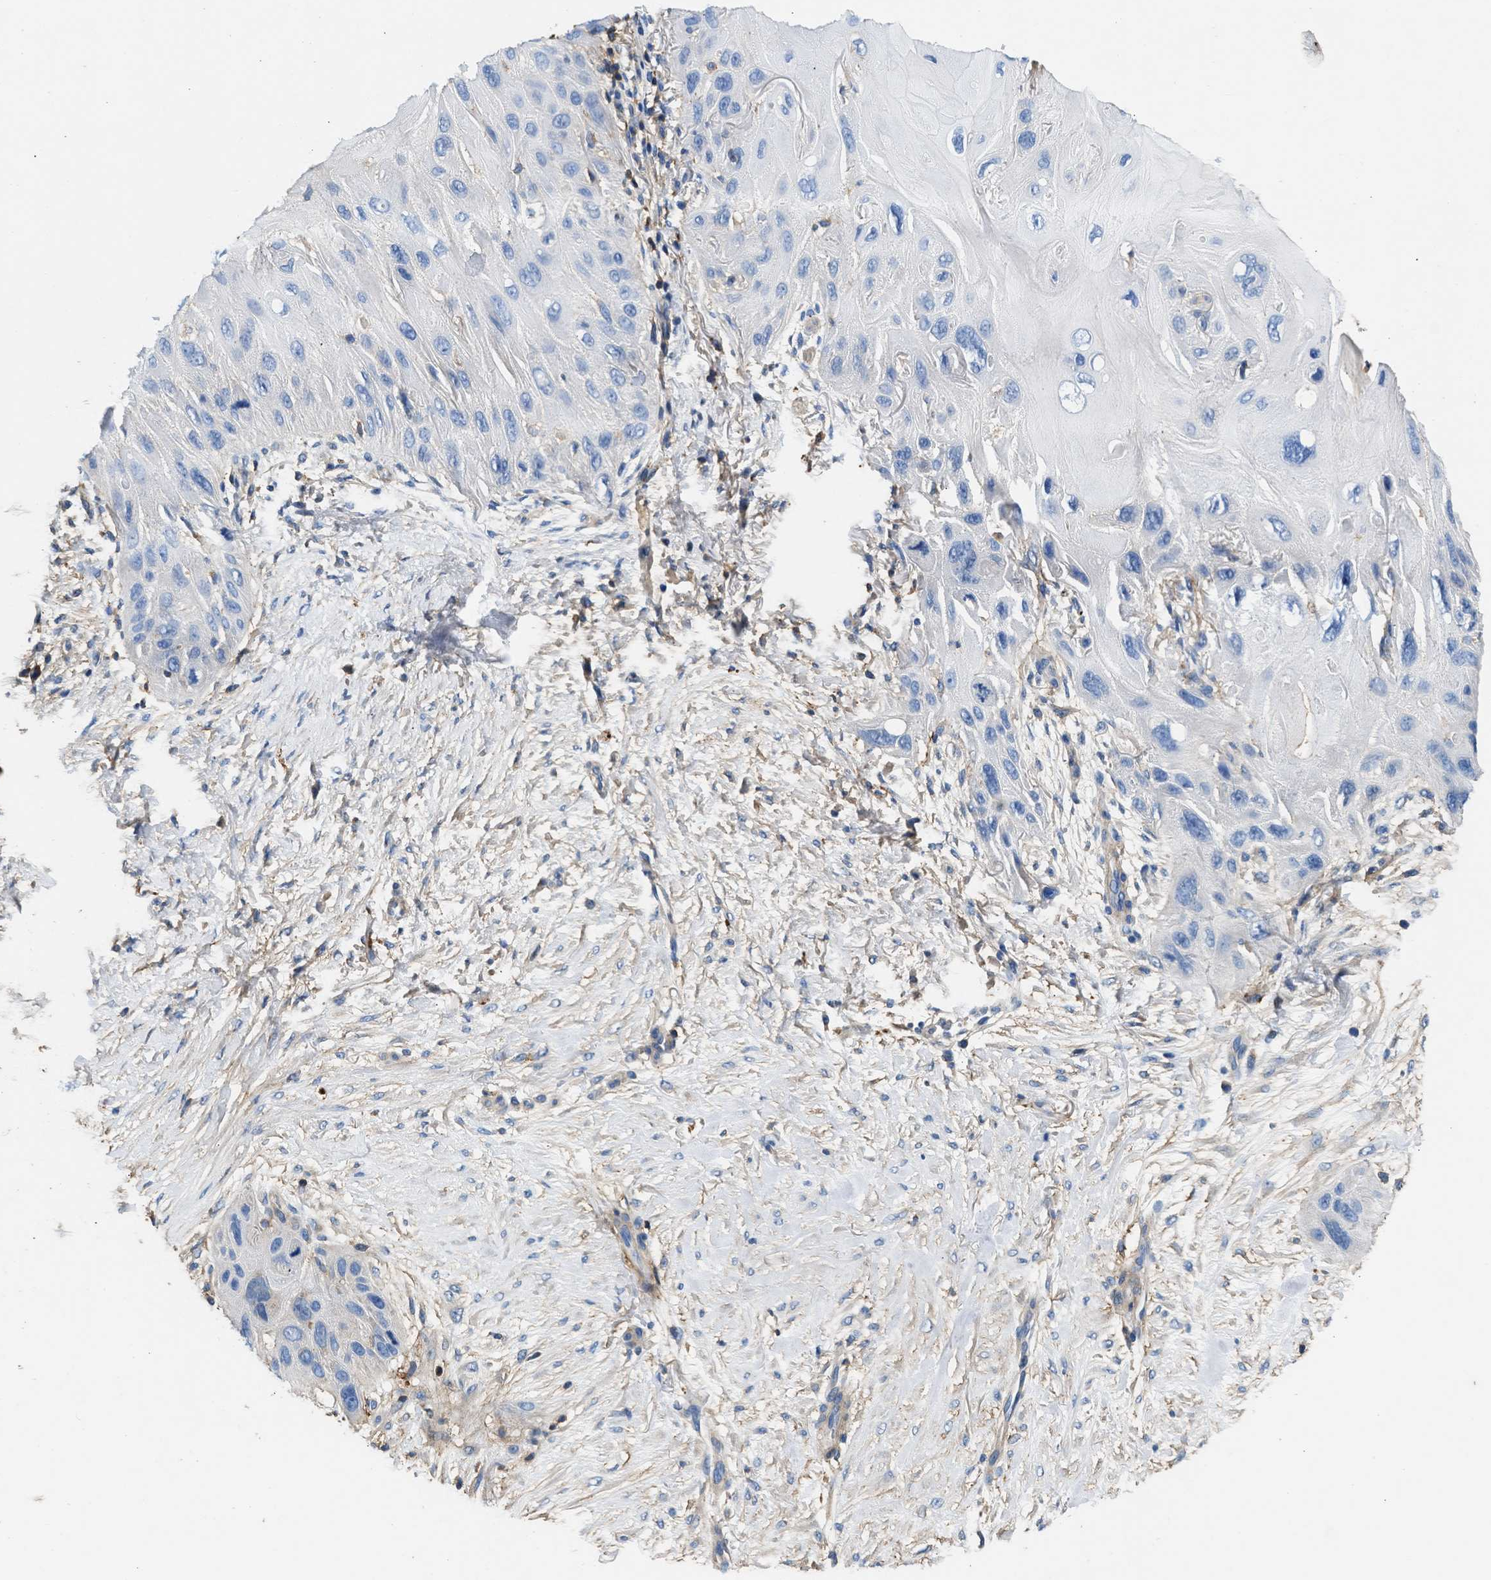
{"staining": {"intensity": "negative", "quantity": "none", "location": "none"}, "tissue": "skin cancer", "cell_type": "Tumor cells", "image_type": "cancer", "snomed": [{"axis": "morphology", "description": "Squamous cell carcinoma, NOS"}, {"axis": "topography", "description": "Skin"}], "caption": "High power microscopy micrograph of an immunohistochemistry photomicrograph of skin squamous cell carcinoma, revealing no significant expression in tumor cells. The staining was performed using DAB (3,3'-diaminobenzidine) to visualize the protein expression in brown, while the nuclei were stained in blue with hematoxylin (Magnification: 20x).", "gene": "KCNQ4", "patient": {"sex": "female", "age": 77}}